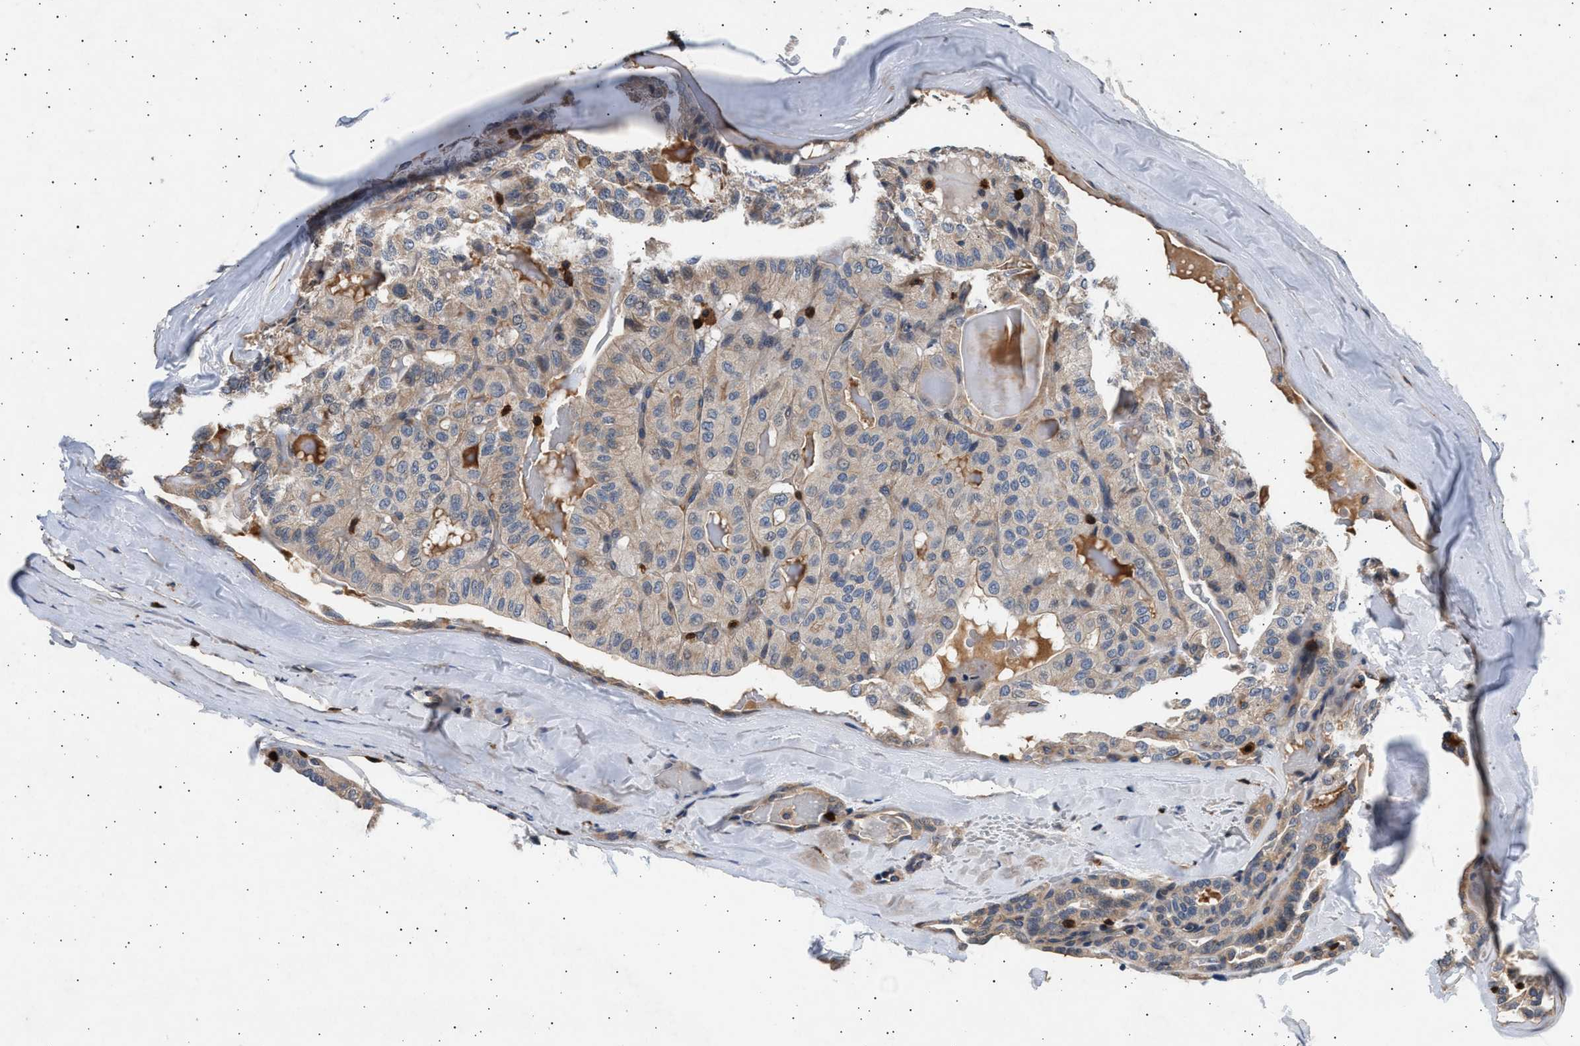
{"staining": {"intensity": "negative", "quantity": "none", "location": "none"}, "tissue": "thyroid cancer", "cell_type": "Tumor cells", "image_type": "cancer", "snomed": [{"axis": "morphology", "description": "Papillary adenocarcinoma, NOS"}, {"axis": "topography", "description": "Thyroid gland"}], "caption": "Immunohistochemistry (IHC) histopathology image of human thyroid papillary adenocarcinoma stained for a protein (brown), which exhibits no staining in tumor cells. The staining was performed using DAB (3,3'-diaminobenzidine) to visualize the protein expression in brown, while the nuclei were stained in blue with hematoxylin (Magnification: 20x).", "gene": "GRAP2", "patient": {"sex": "male", "age": 77}}